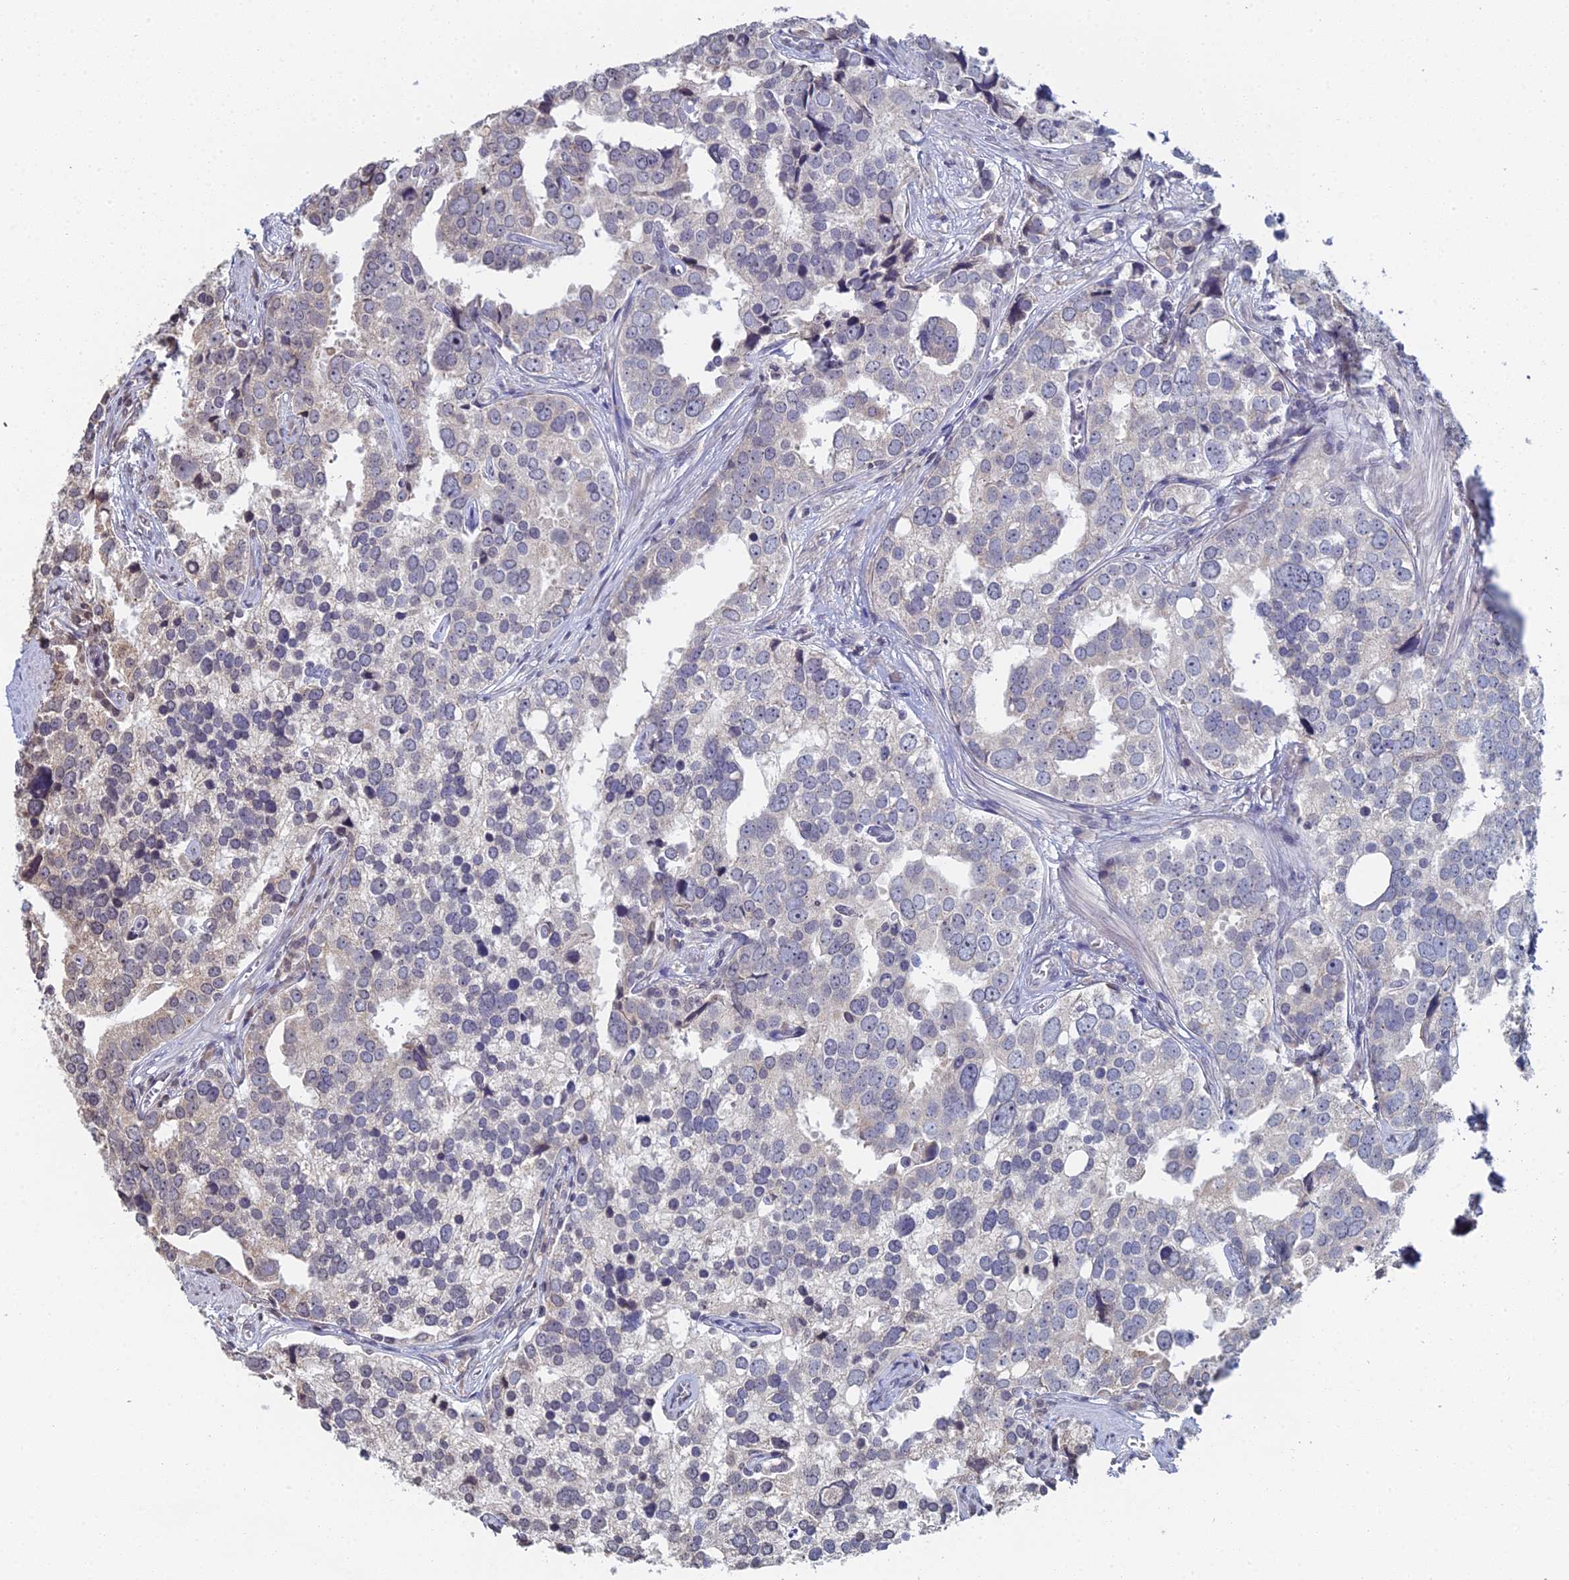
{"staining": {"intensity": "negative", "quantity": "none", "location": "none"}, "tissue": "prostate cancer", "cell_type": "Tumor cells", "image_type": "cancer", "snomed": [{"axis": "morphology", "description": "Adenocarcinoma, High grade"}, {"axis": "topography", "description": "Prostate"}], "caption": "A histopathology image of human high-grade adenocarcinoma (prostate) is negative for staining in tumor cells. (DAB immunohistochemistry visualized using brightfield microscopy, high magnification).", "gene": "PRR22", "patient": {"sex": "male", "age": 71}}